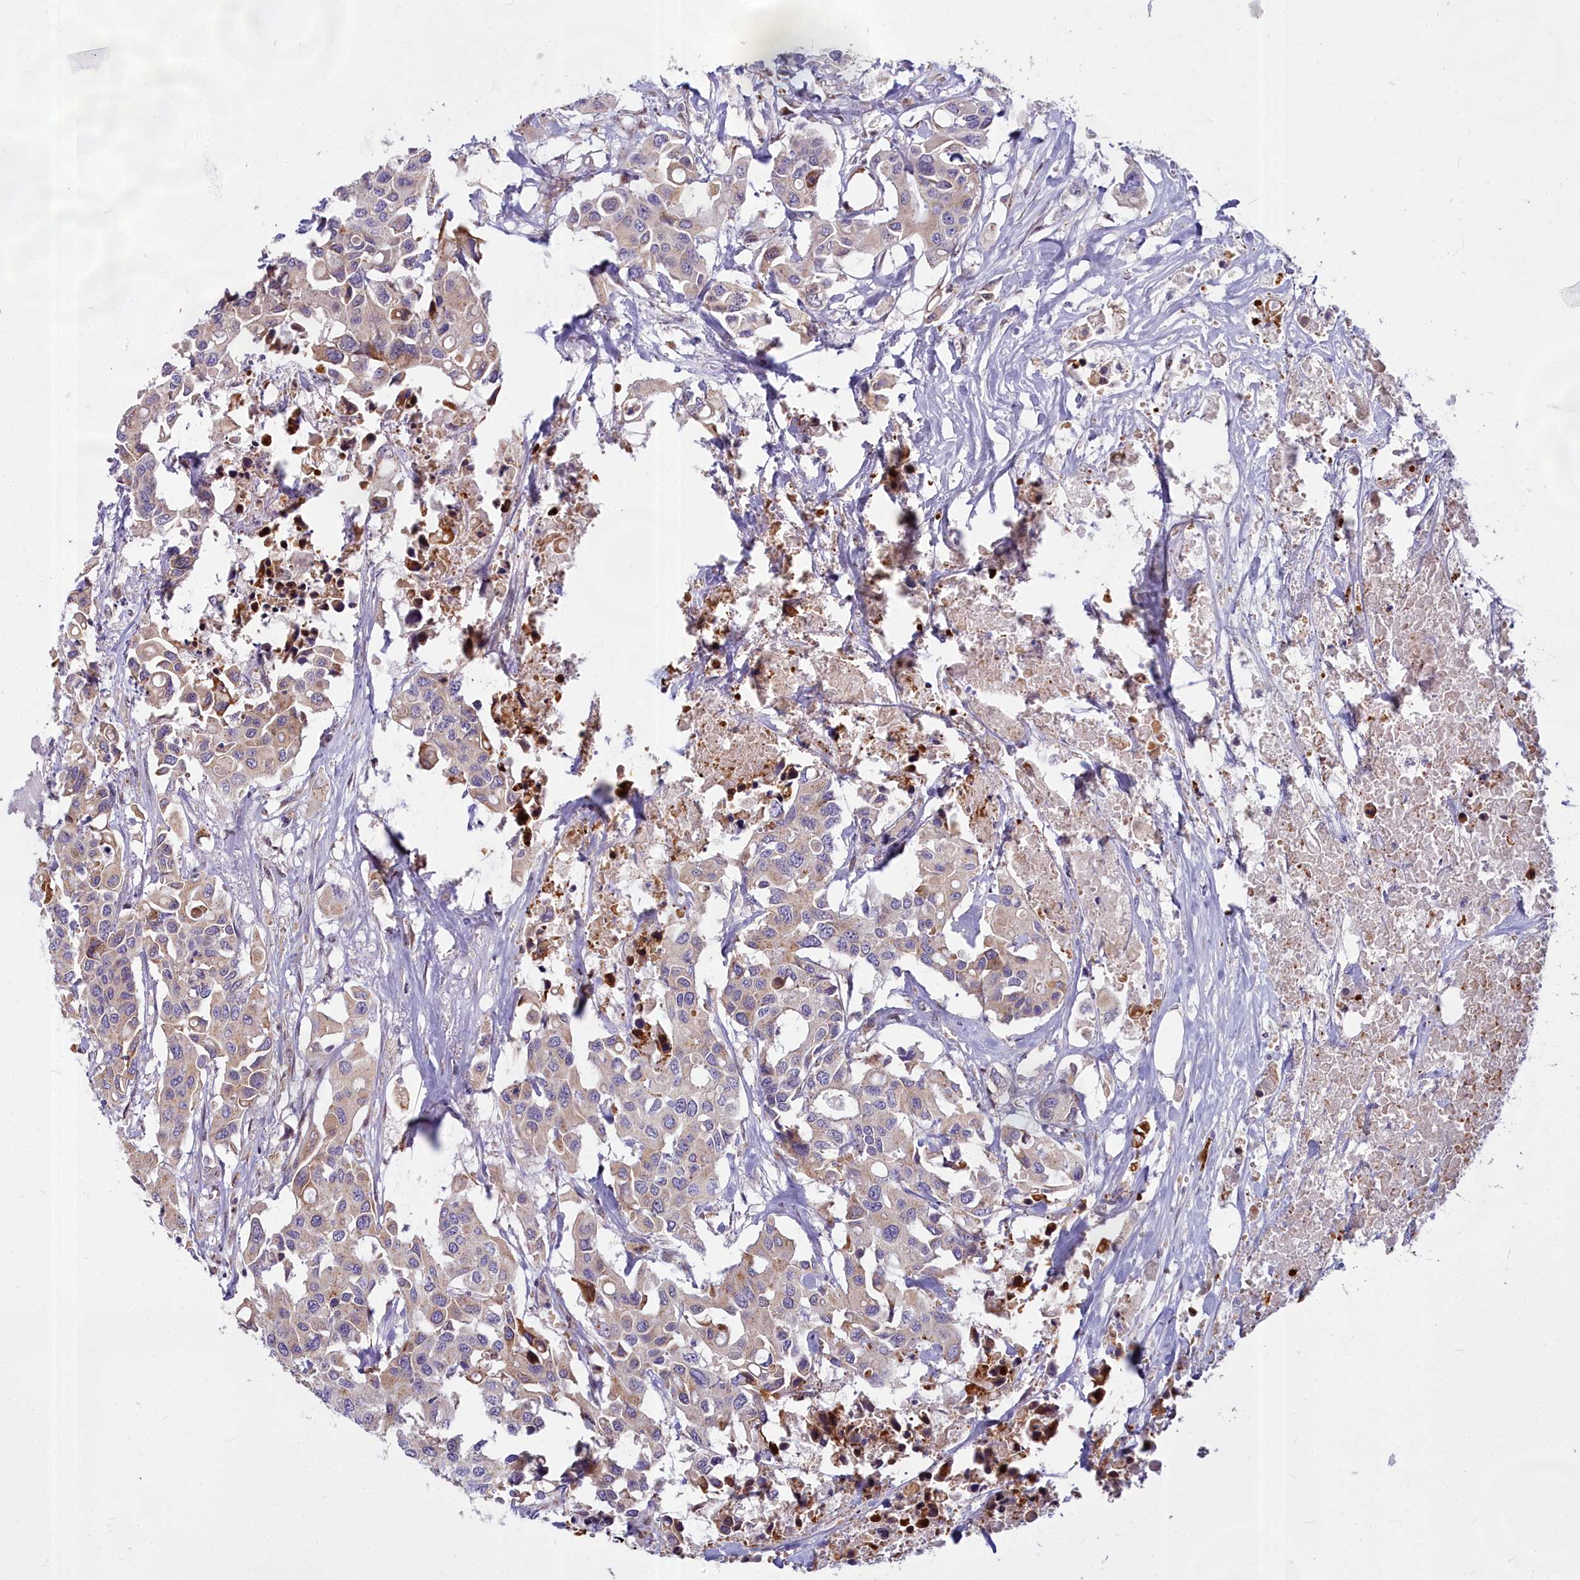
{"staining": {"intensity": "weak", "quantity": "<25%", "location": "cytoplasmic/membranous"}, "tissue": "colorectal cancer", "cell_type": "Tumor cells", "image_type": "cancer", "snomed": [{"axis": "morphology", "description": "Adenocarcinoma, NOS"}, {"axis": "topography", "description": "Colon"}], "caption": "An immunohistochemistry (IHC) image of adenocarcinoma (colorectal) is shown. There is no staining in tumor cells of adenocarcinoma (colorectal).", "gene": "WDPCP", "patient": {"sex": "male", "age": 77}}